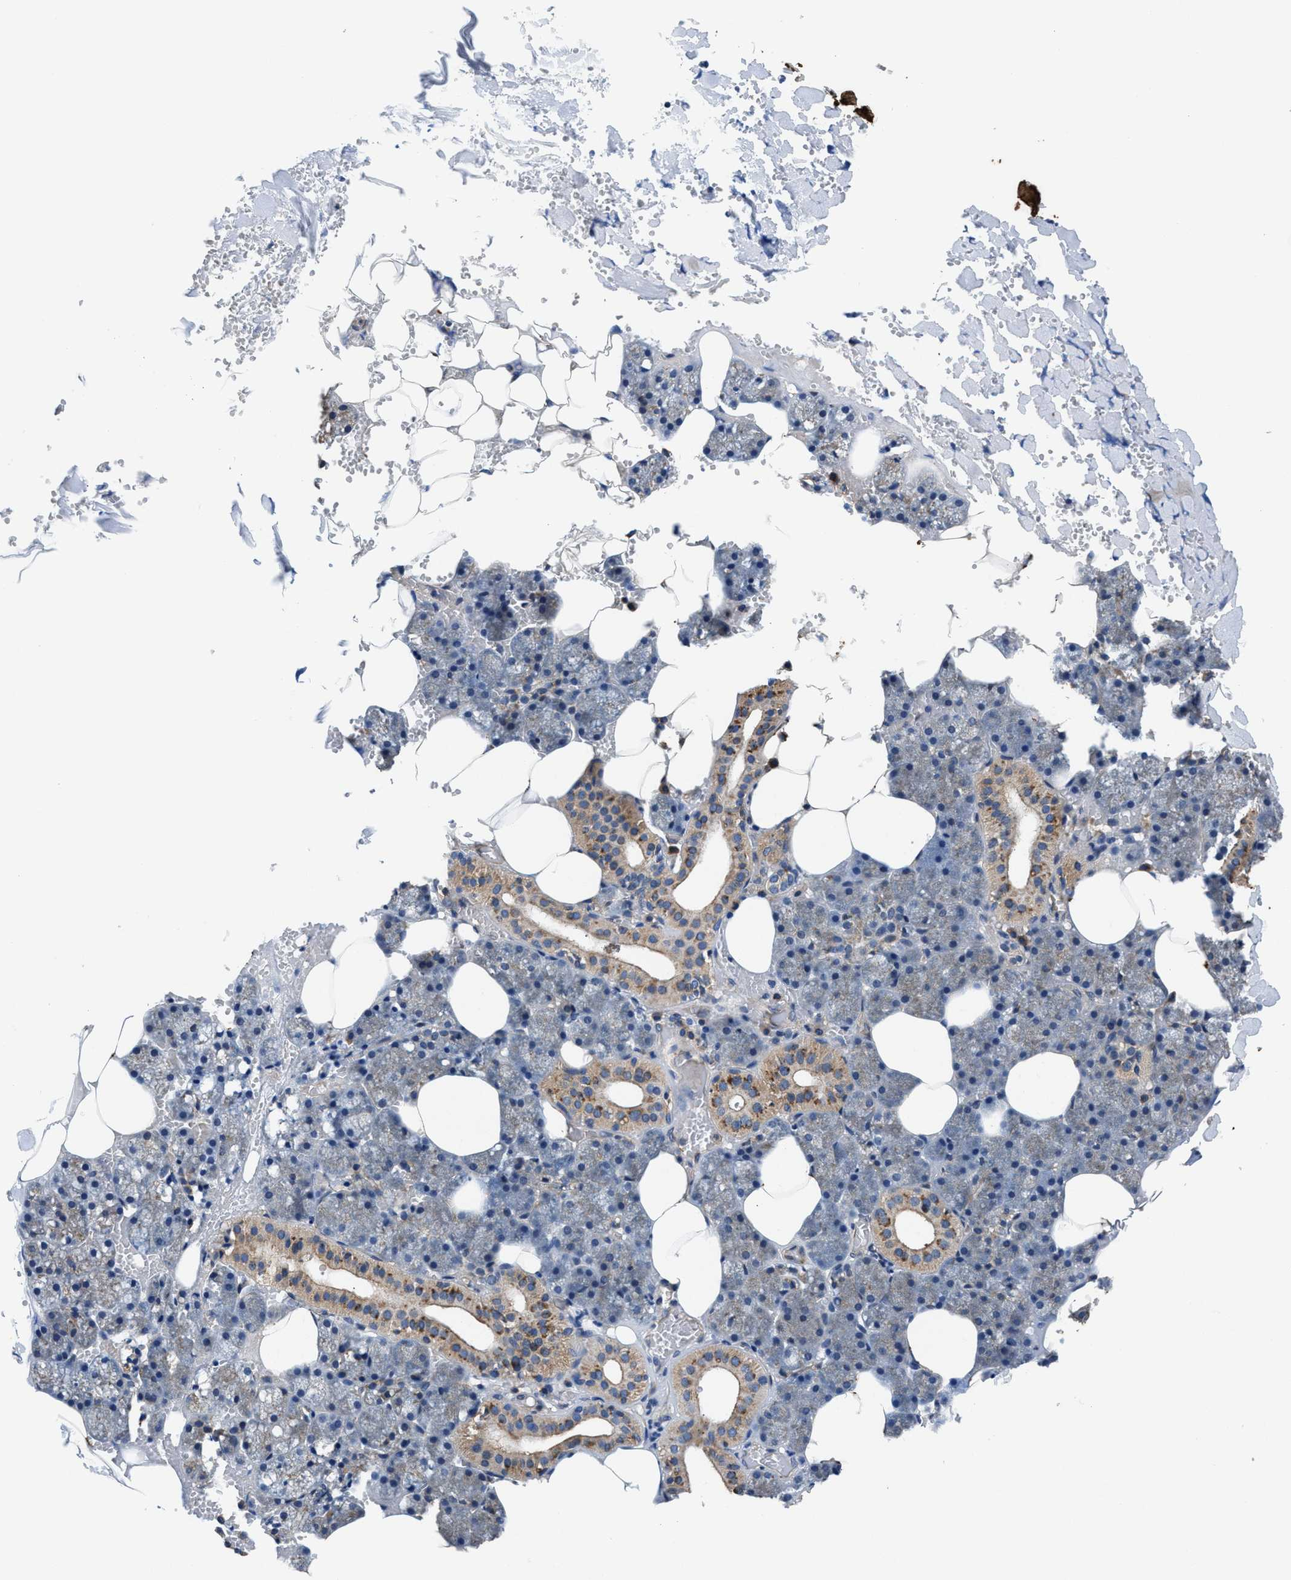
{"staining": {"intensity": "weak", "quantity": "25%-75%", "location": "cytoplasmic/membranous"}, "tissue": "salivary gland", "cell_type": "Glandular cells", "image_type": "normal", "snomed": [{"axis": "morphology", "description": "Normal tissue, NOS"}, {"axis": "topography", "description": "Salivary gland"}], "caption": "Protein expression analysis of unremarkable human salivary gland reveals weak cytoplasmic/membranous expression in about 25%-75% of glandular cells.", "gene": "PPP1R9B", "patient": {"sex": "male", "age": 62}}